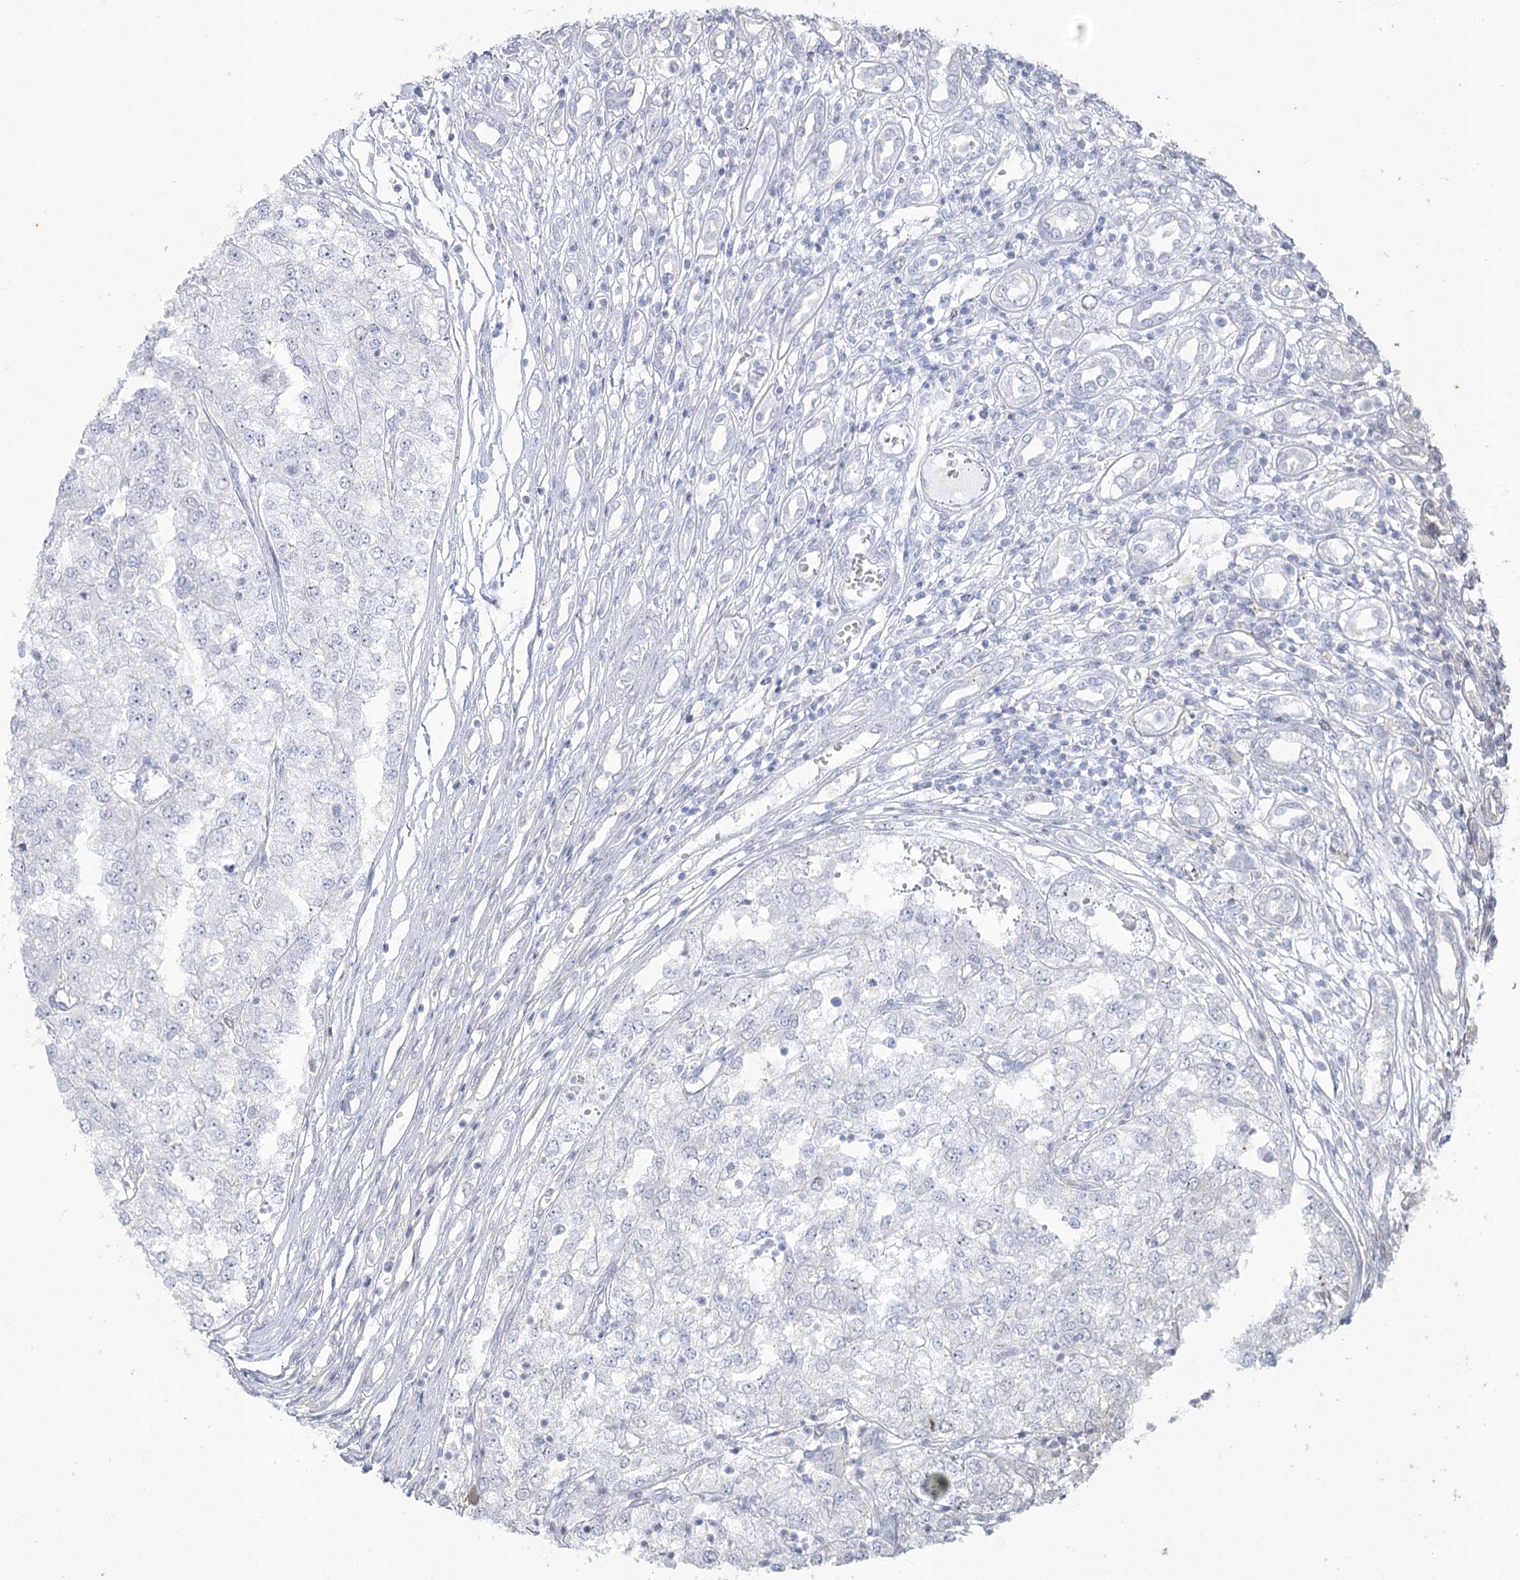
{"staining": {"intensity": "negative", "quantity": "none", "location": "none"}, "tissue": "renal cancer", "cell_type": "Tumor cells", "image_type": "cancer", "snomed": [{"axis": "morphology", "description": "Adenocarcinoma, NOS"}, {"axis": "topography", "description": "Kidney"}], "caption": "The image demonstrates no staining of tumor cells in renal cancer. (Brightfield microscopy of DAB immunohistochemistry at high magnification).", "gene": "ABITRAM", "patient": {"sex": "female", "age": 54}}